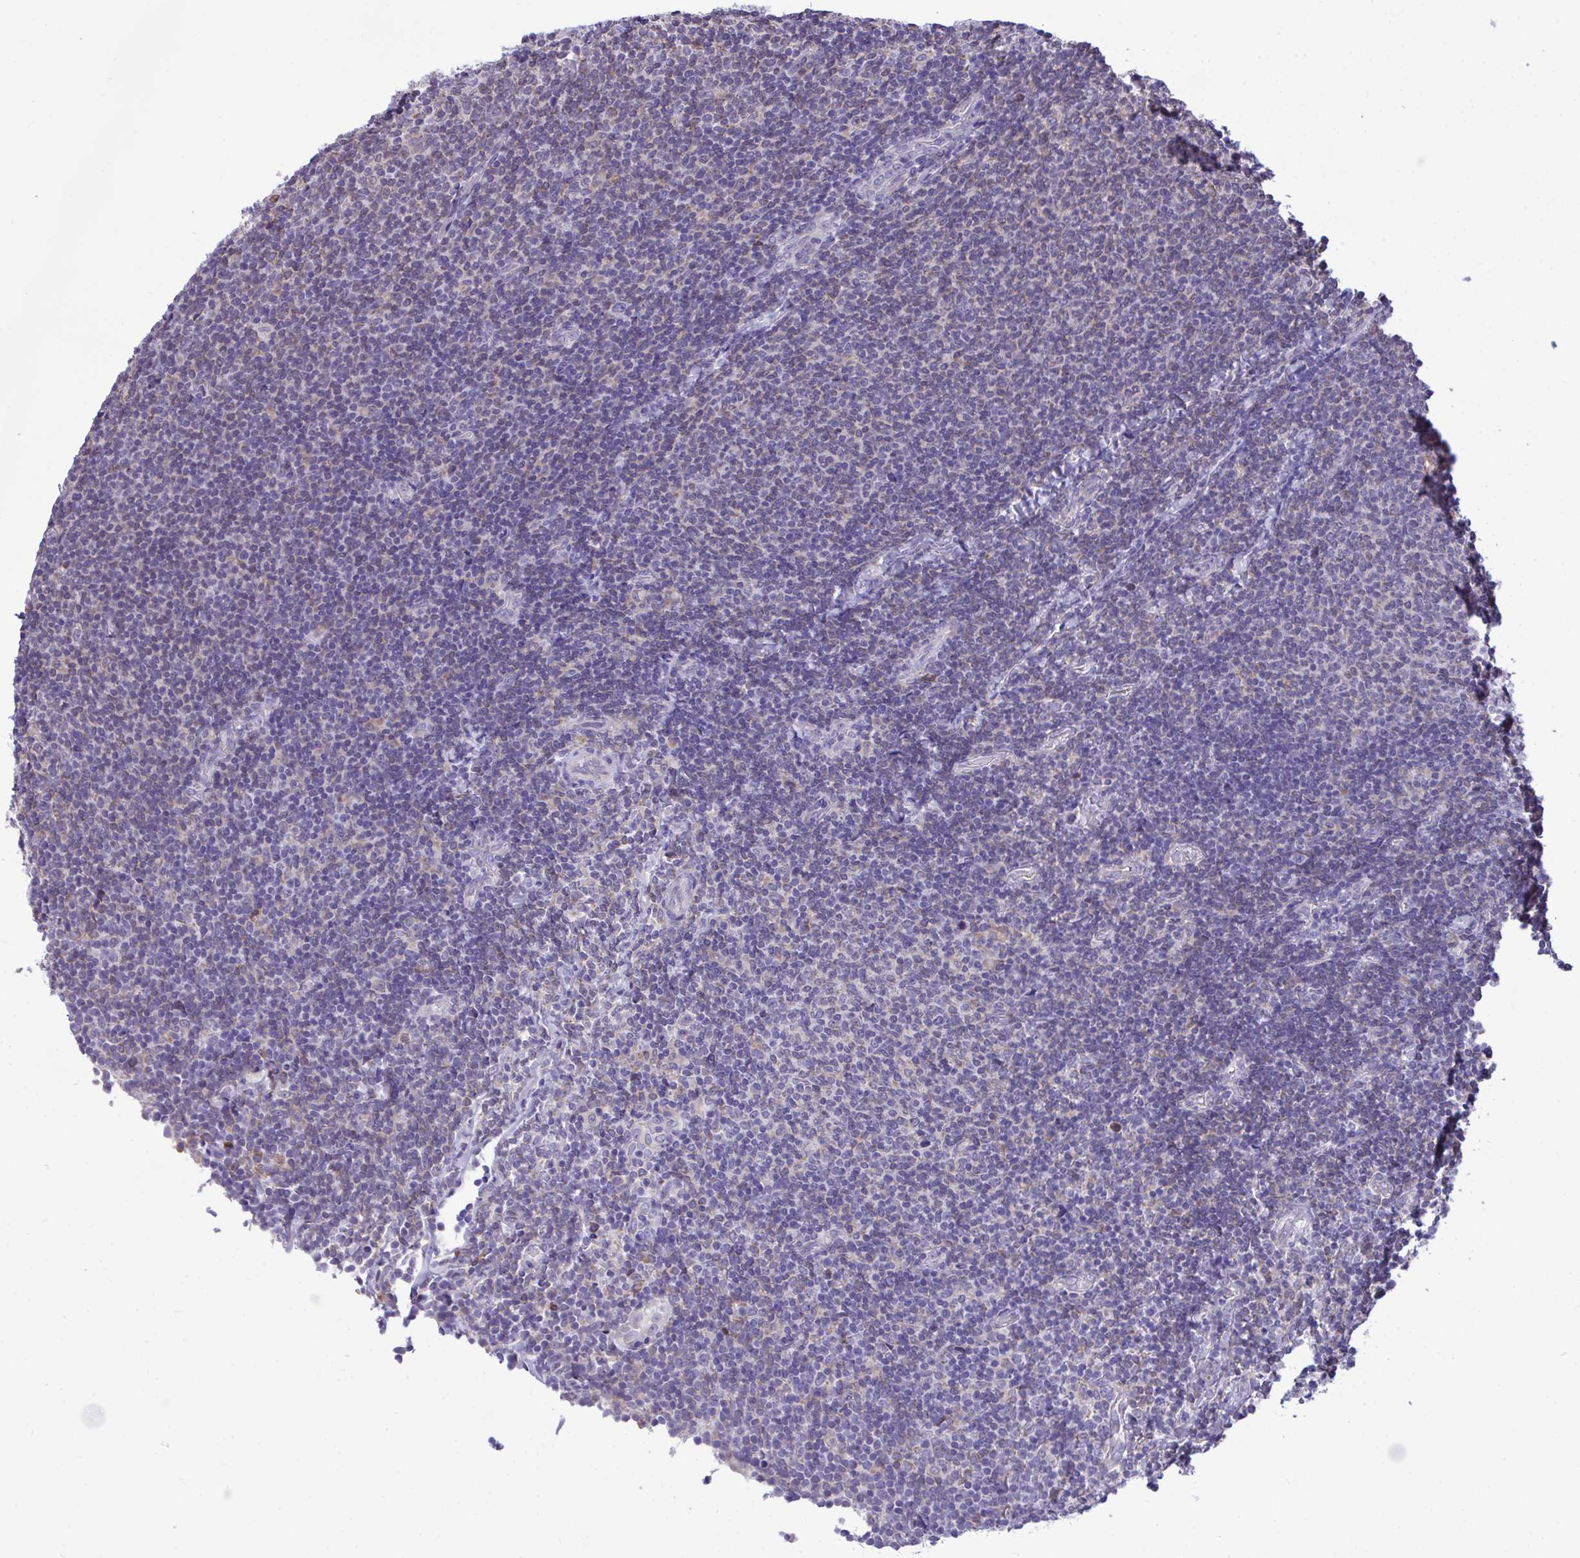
{"staining": {"intensity": "negative", "quantity": "none", "location": "none"}, "tissue": "lymphoma", "cell_type": "Tumor cells", "image_type": "cancer", "snomed": [{"axis": "morphology", "description": "Malignant lymphoma, non-Hodgkin's type, Low grade"}, {"axis": "topography", "description": "Lymph node"}], "caption": "Micrograph shows no protein expression in tumor cells of low-grade malignant lymphoma, non-Hodgkin's type tissue.", "gene": "PIGK", "patient": {"sex": "male", "age": 52}}